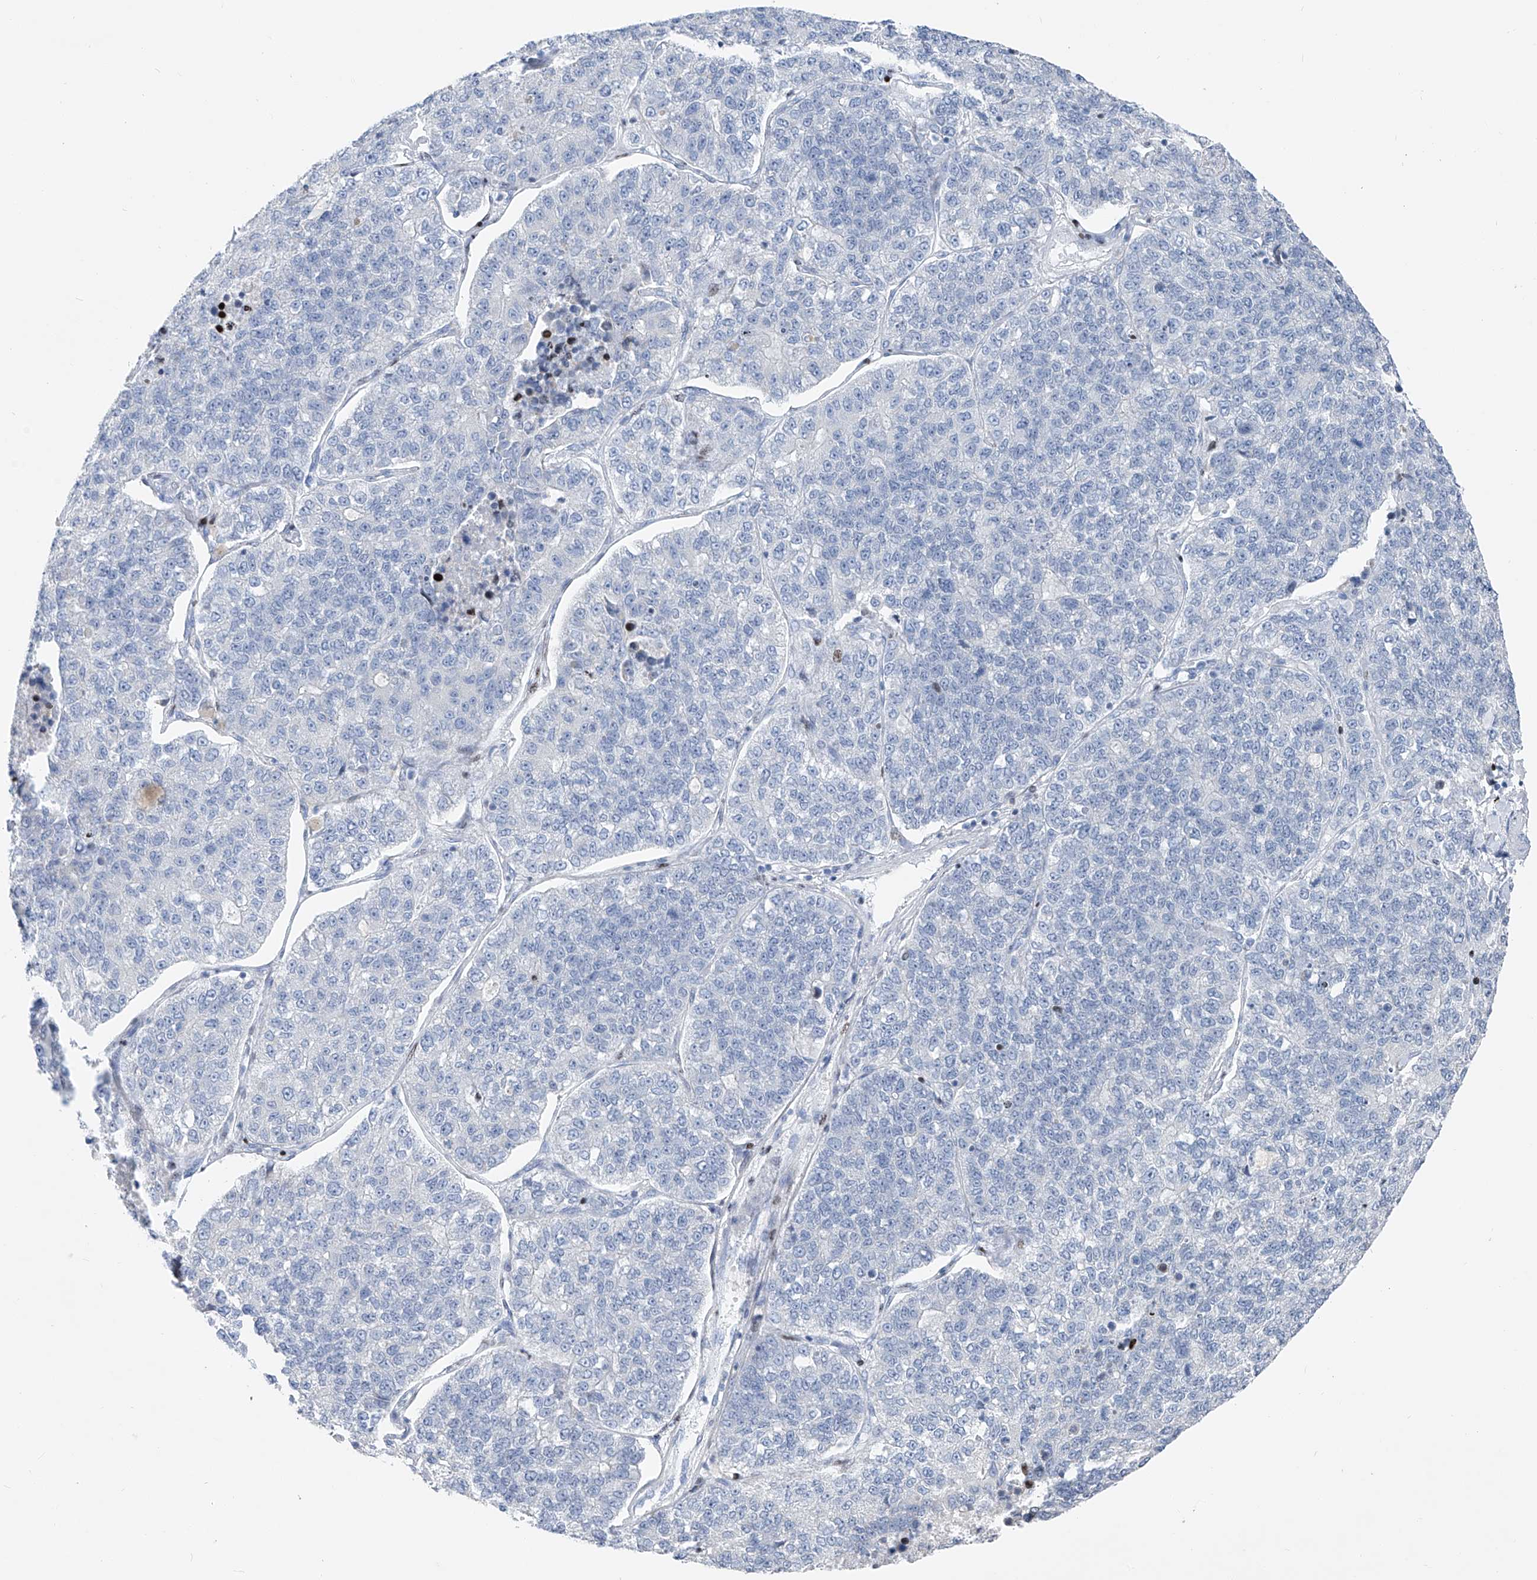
{"staining": {"intensity": "negative", "quantity": "none", "location": "none"}, "tissue": "lung cancer", "cell_type": "Tumor cells", "image_type": "cancer", "snomed": [{"axis": "morphology", "description": "Adenocarcinoma, NOS"}, {"axis": "topography", "description": "Lung"}], "caption": "Lung cancer (adenocarcinoma) was stained to show a protein in brown. There is no significant expression in tumor cells.", "gene": "FRS3", "patient": {"sex": "male", "age": 49}}